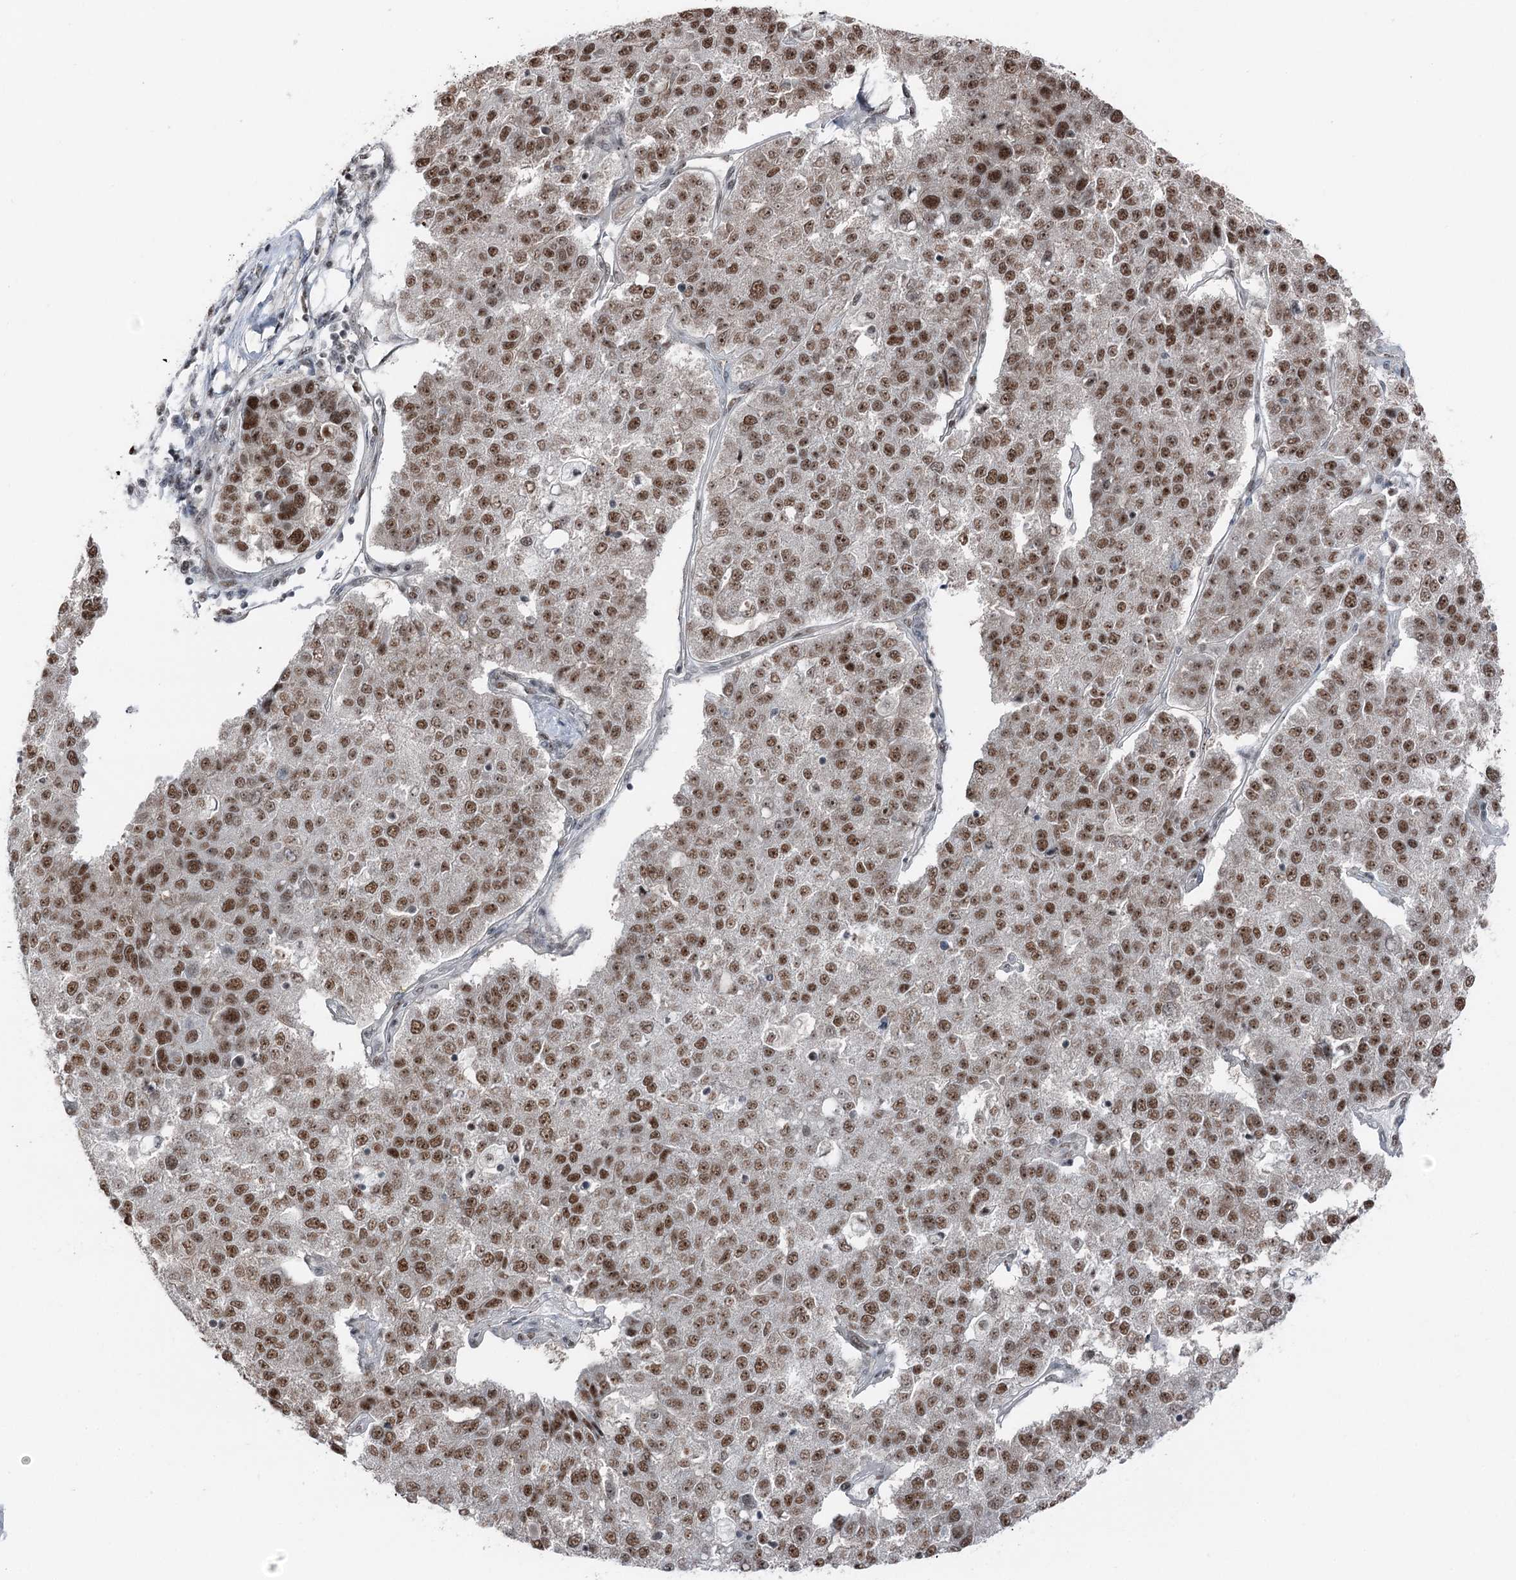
{"staining": {"intensity": "moderate", "quantity": ">75%", "location": "nuclear"}, "tissue": "pancreatic cancer", "cell_type": "Tumor cells", "image_type": "cancer", "snomed": [{"axis": "morphology", "description": "Adenocarcinoma, NOS"}, {"axis": "topography", "description": "Pancreas"}], "caption": "An image showing moderate nuclear staining in about >75% of tumor cells in pancreatic cancer (adenocarcinoma), as visualized by brown immunohistochemical staining.", "gene": "POLR2H", "patient": {"sex": "female", "age": 61}}